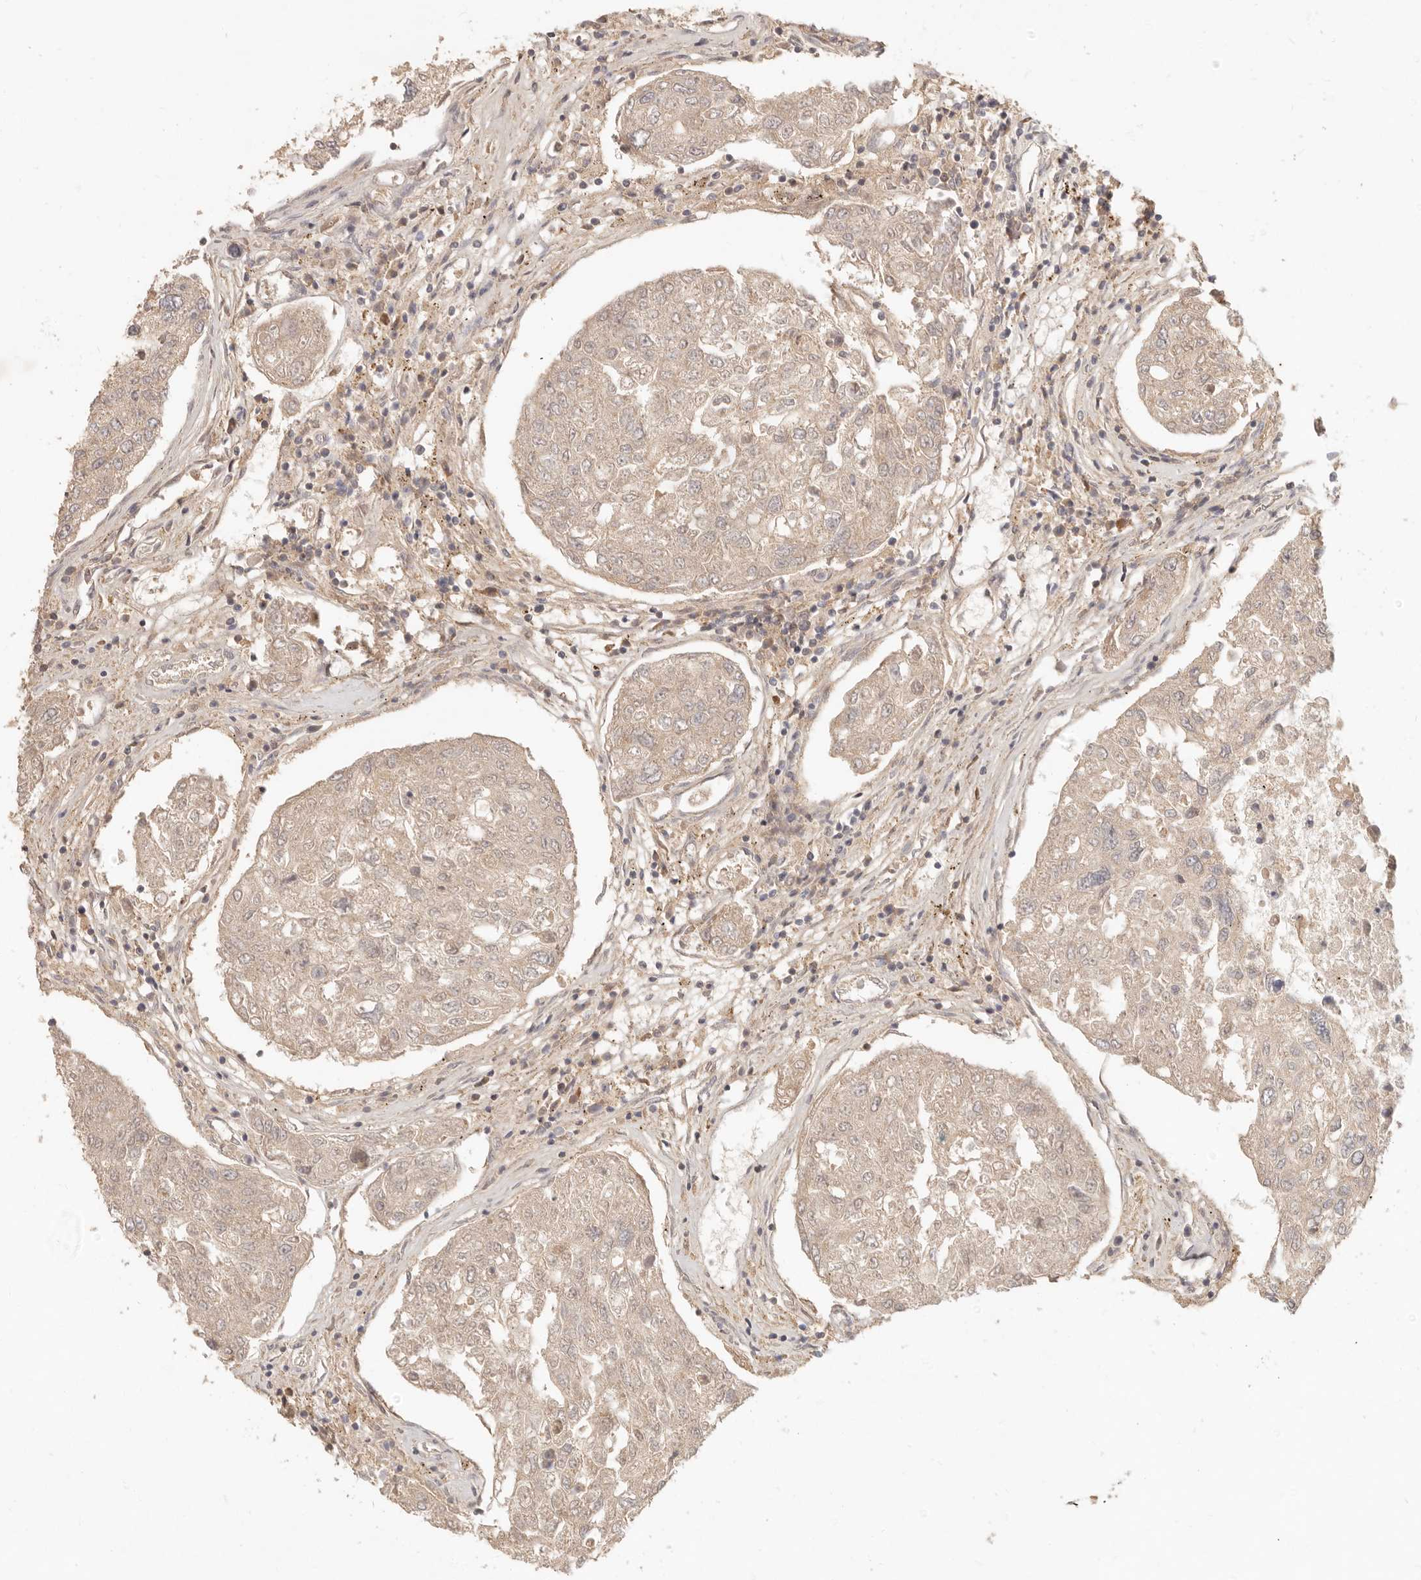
{"staining": {"intensity": "weak", "quantity": "25%-75%", "location": "cytoplasmic/membranous"}, "tissue": "urothelial cancer", "cell_type": "Tumor cells", "image_type": "cancer", "snomed": [{"axis": "morphology", "description": "Urothelial carcinoma, High grade"}, {"axis": "topography", "description": "Lymph node"}, {"axis": "topography", "description": "Urinary bladder"}], "caption": "Weak cytoplasmic/membranous positivity for a protein is seen in approximately 25%-75% of tumor cells of urothelial cancer using immunohistochemistry.", "gene": "NECAP2", "patient": {"sex": "male", "age": 51}}